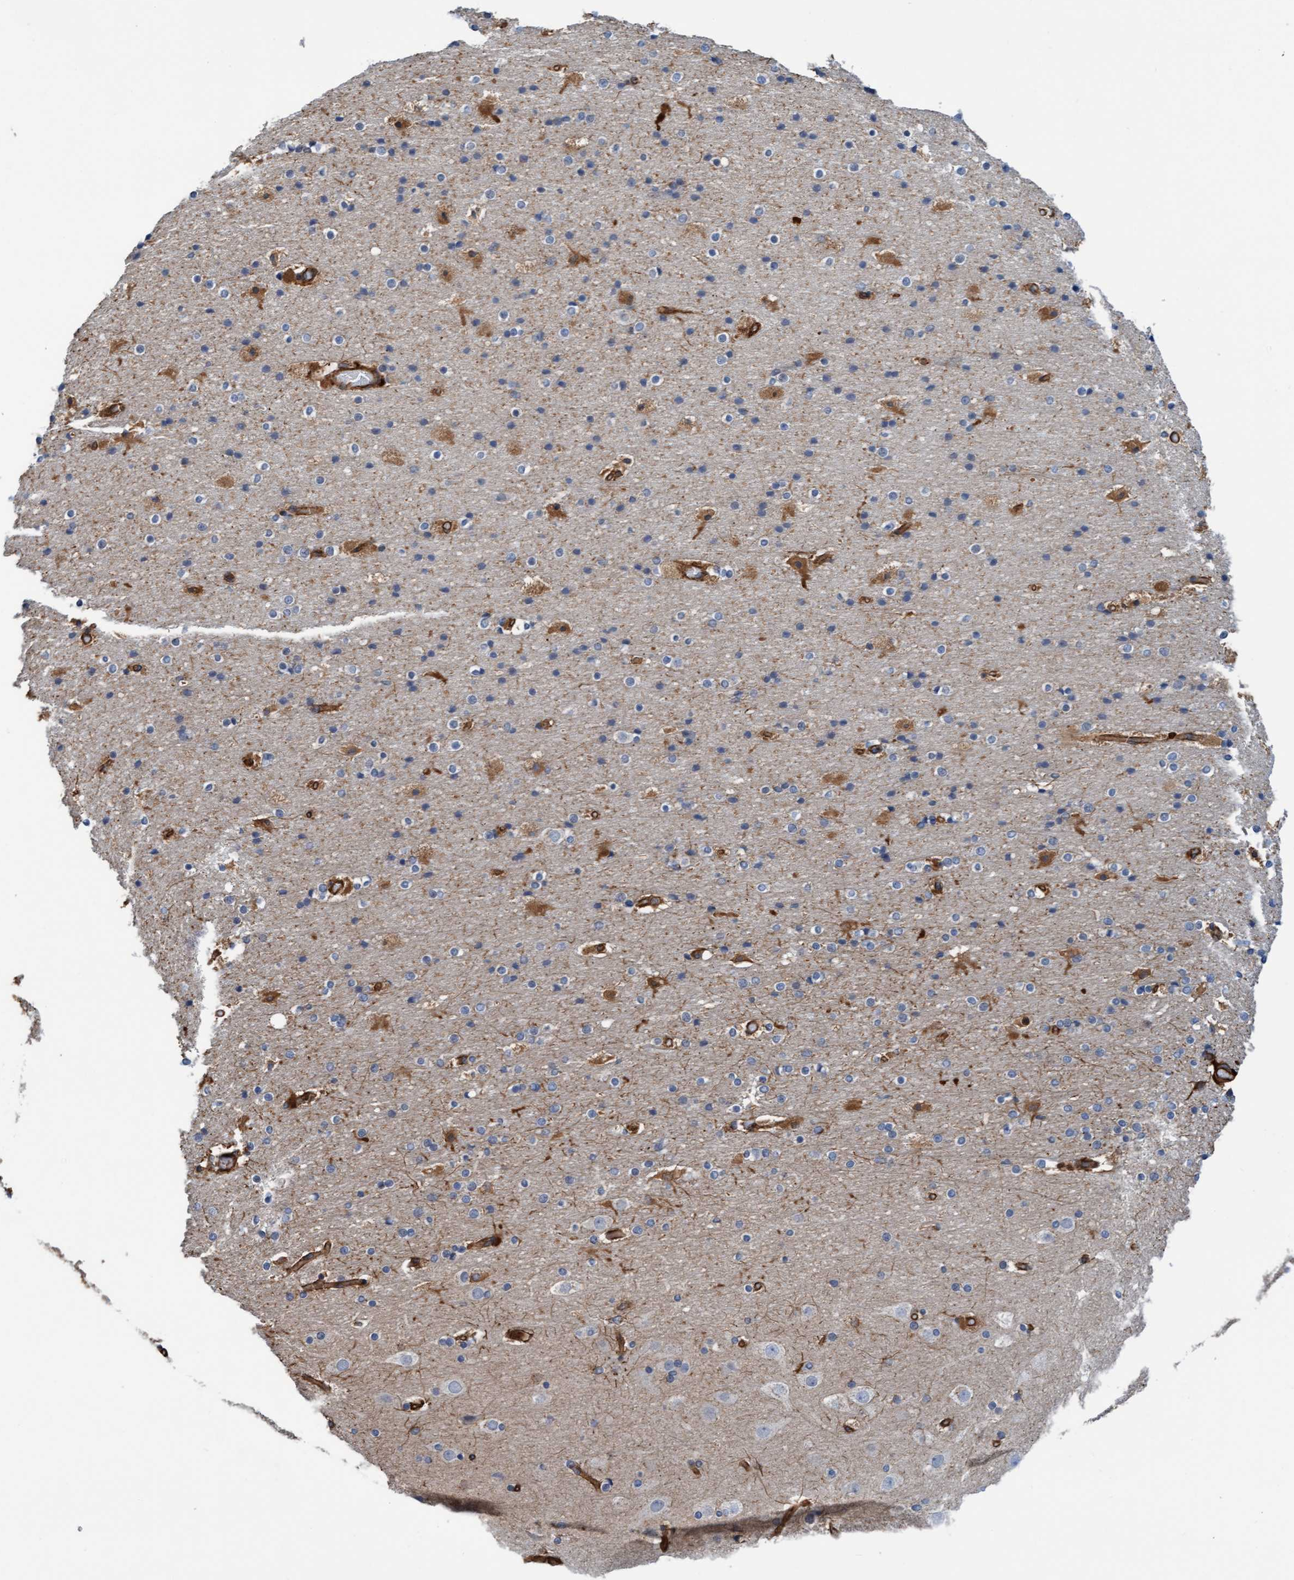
{"staining": {"intensity": "moderate", "quantity": ">75%", "location": "cytoplasmic/membranous"}, "tissue": "cerebral cortex", "cell_type": "Endothelial cells", "image_type": "normal", "snomed": [{"axis": "morphology", "description": "Normal tissue, NOS"}, {"axis": "topography", "description": "Cerebral cortex"}], "caption": "Protein staining by immunohistochemistry (IHC) exhibits moderate cytoplasmic/membranous expression in about >75% of endothelial cells in unremarkable cerebral cortex.", "gene": "STXBP4", "patient": {"sex": "male", "age": 57}}